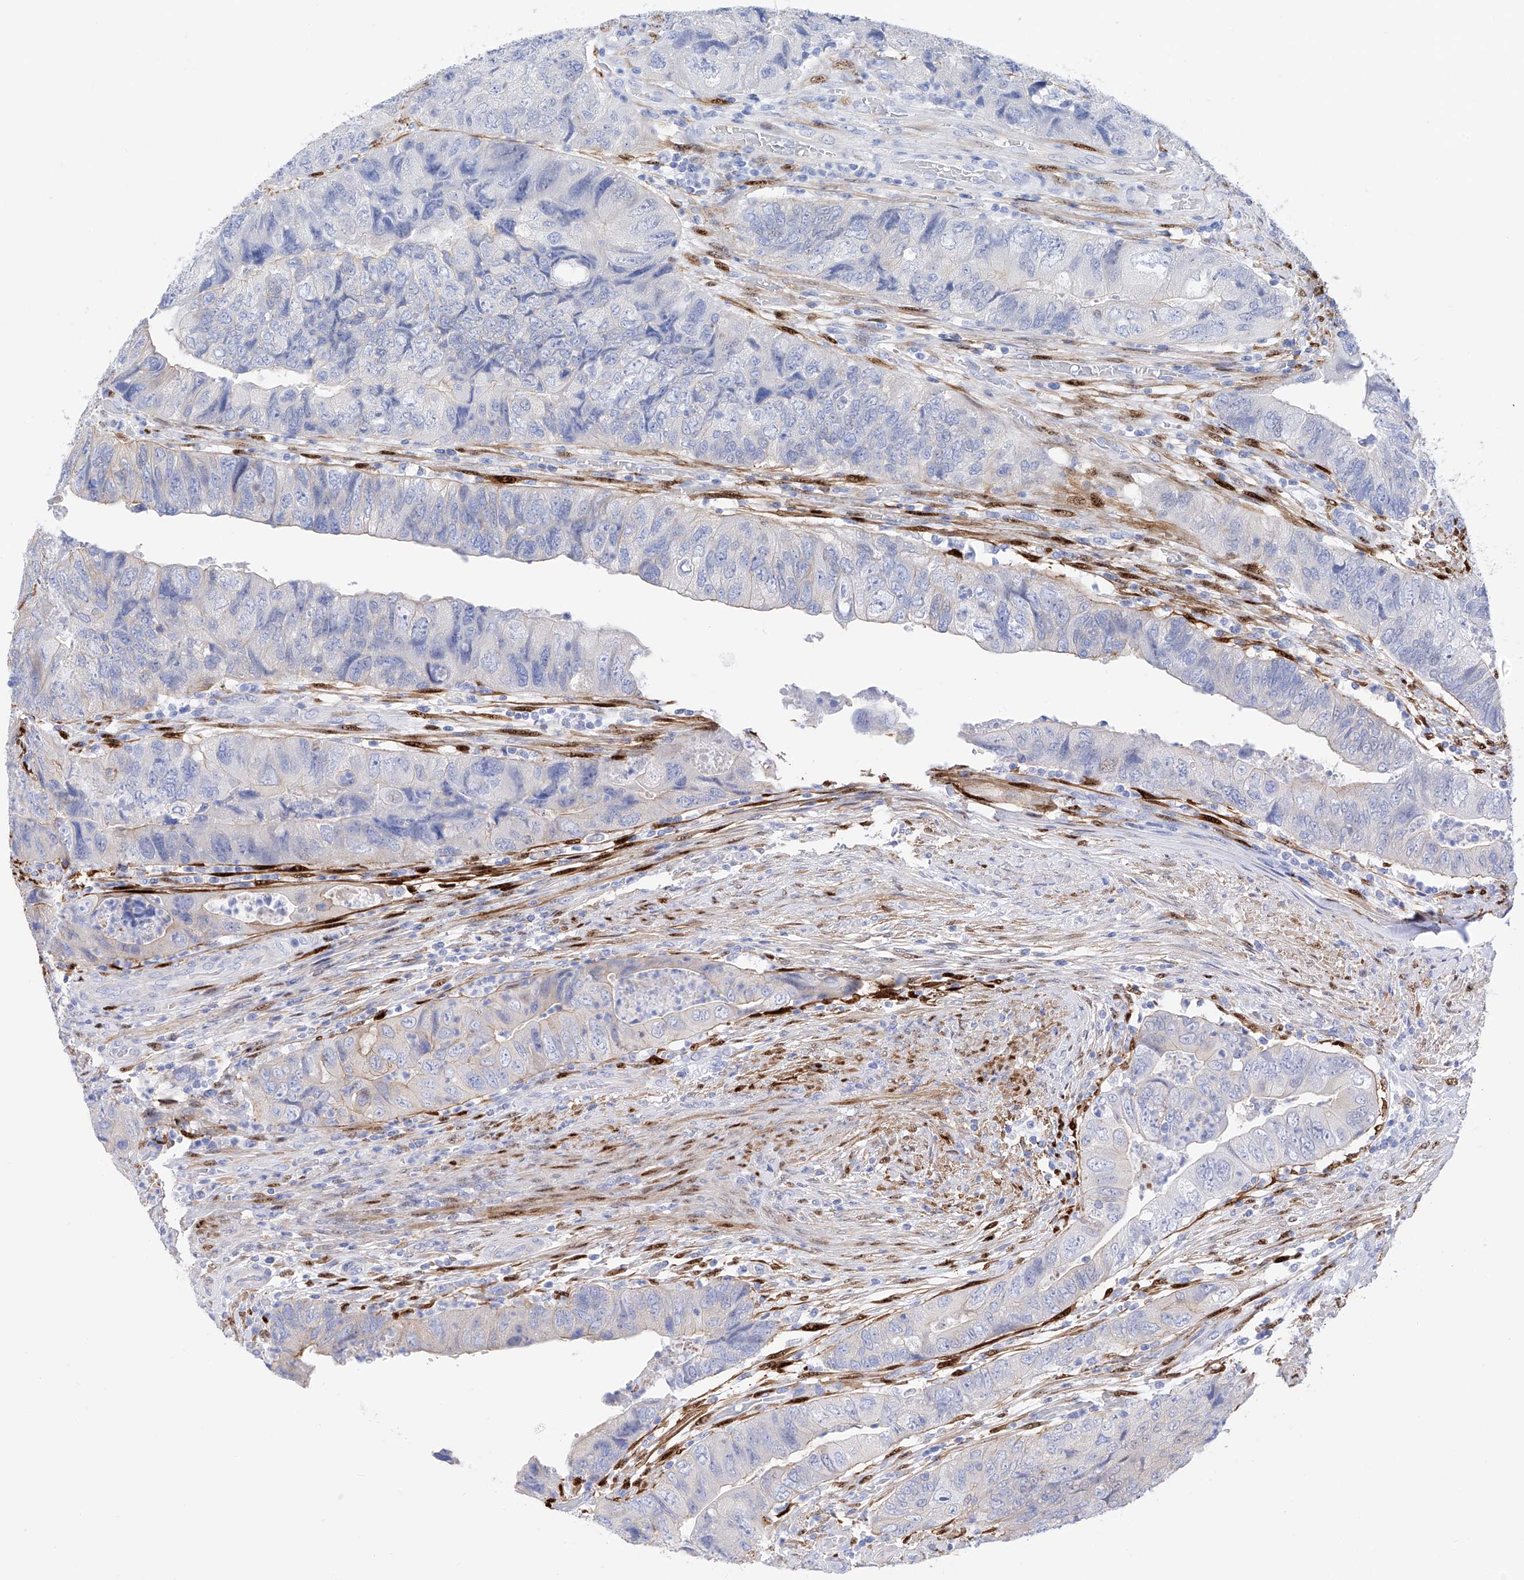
{"staining": {"intensity": "moderate", "quantity": "<25%", "location": "nuclear"}, "tissue": "colorectal cancer", "cell_type": "Tumor cells", "image_type": "cancer", "snomed": [{"axis": "morphology", "description": "Adenocarcinoma, NOS"}, {"axis": "topography", "description": "Rectum"}], "caption": "Immunohistochemistry (IHC) photomicrograph of neoplastic tissue: colorectal cancer stained using IHC displays low levels of moderate protein expression localized specifically in the nuclear of tumor cells, appearing as a nuclear brown color.", "gene": "TRPC7", "patient": {"sex": "male", "age": 63}}